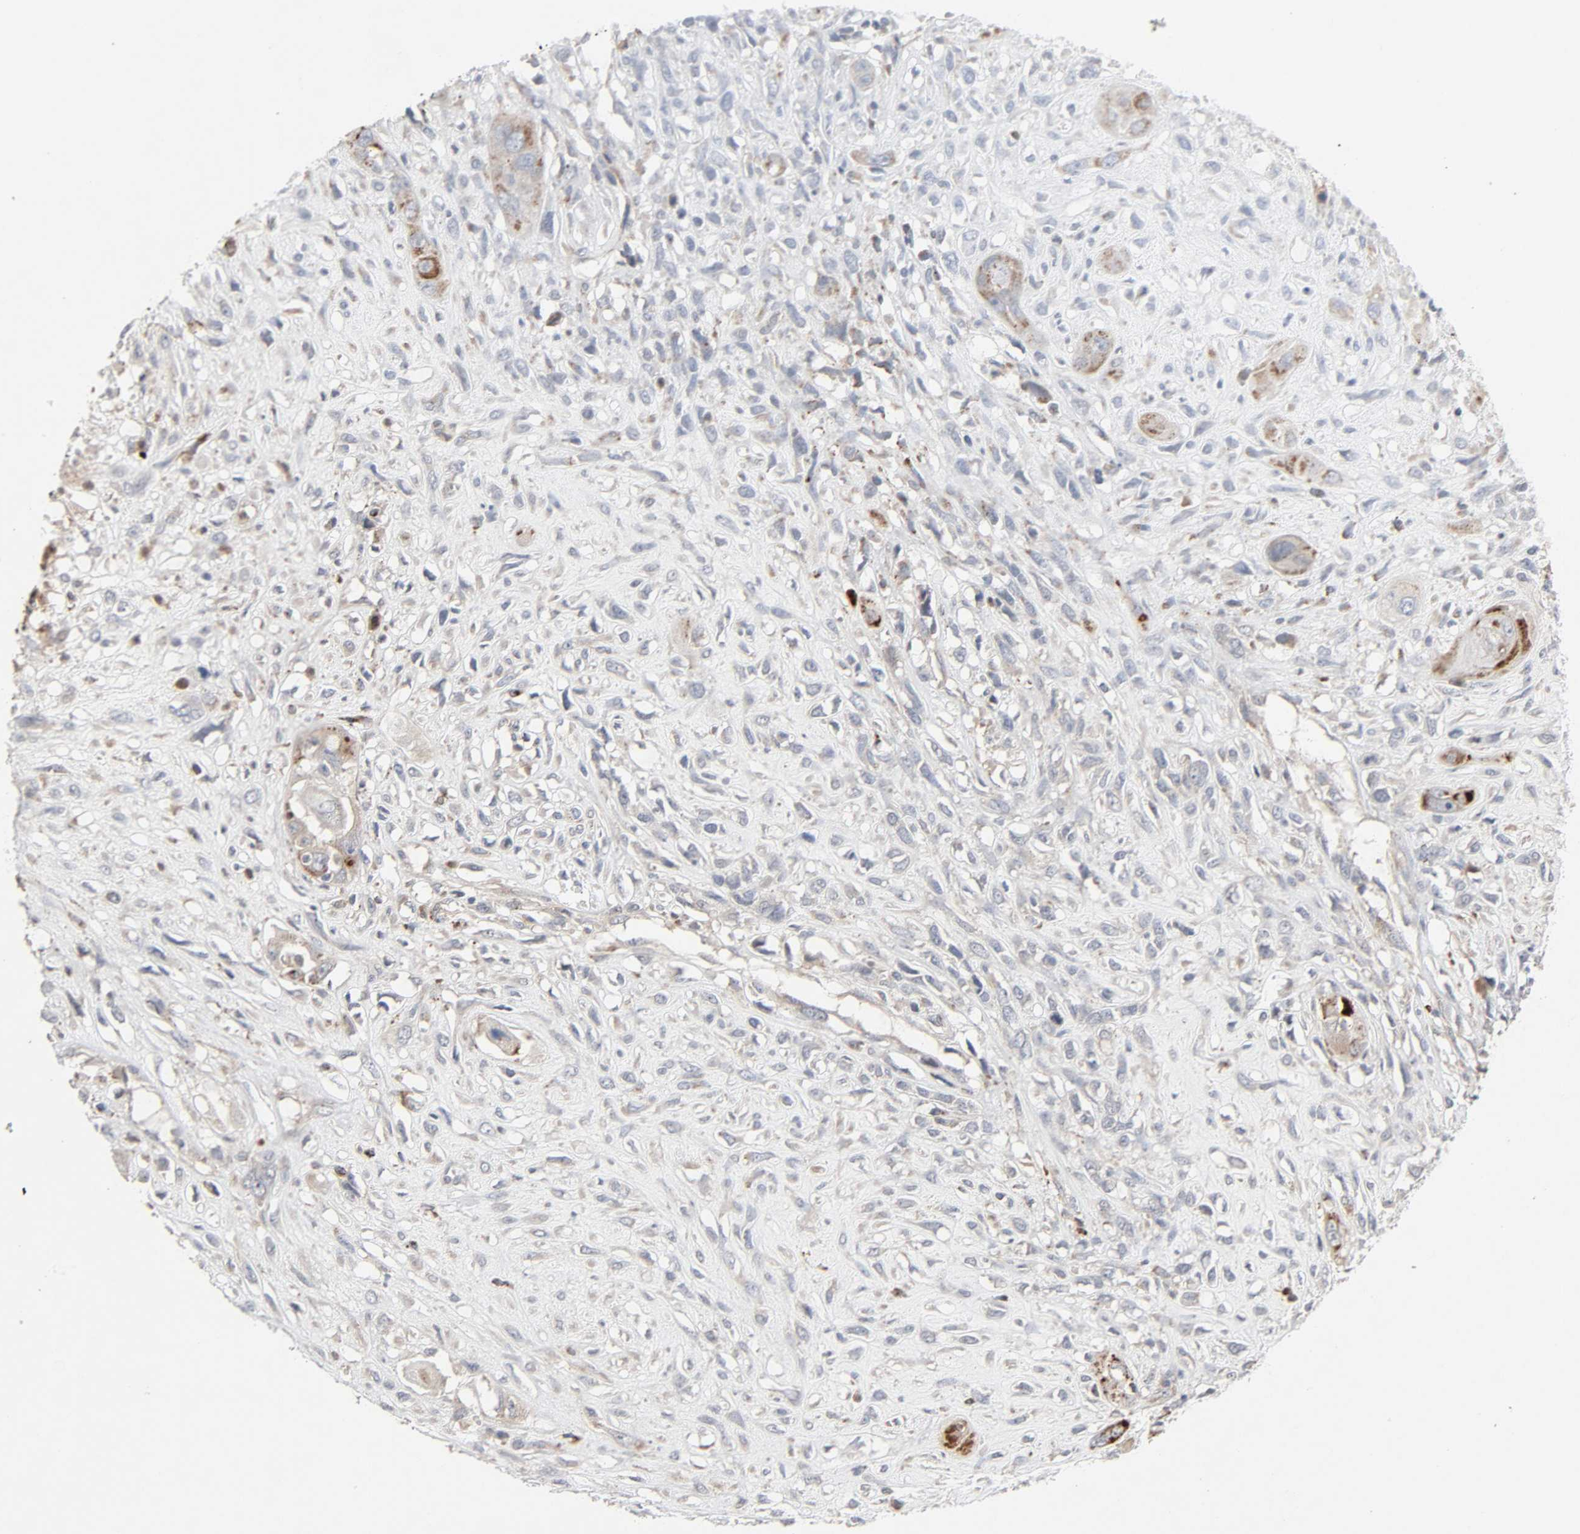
{"staining": {"intensity": "weak", "quantity": ">75%", "location": "cytoplasmic/membranous"}, "tissue": "head and neck cancer", "cell_type": "Tumor cells", "image_type": "cancer", "snomed": [{"axis": "morphology", "description": "Necrosis, NOS"}, {"axis": "morphology", "description": "Neoplasm, malignant, NOS"}, {"axis": "topography", "description": "Salivary gland"}, {"axis": "topography", "description": "Head-Neck"}], "caption": "This histopathology image shows immunohistochemistry staining of neoplasm (malignant) (head and neck), with low weak cytoplasmic/membranous staining in approximately >75% of tumor cells.", "gene": "ADCY4", "patient": {"sex": "male", "age": 43}}